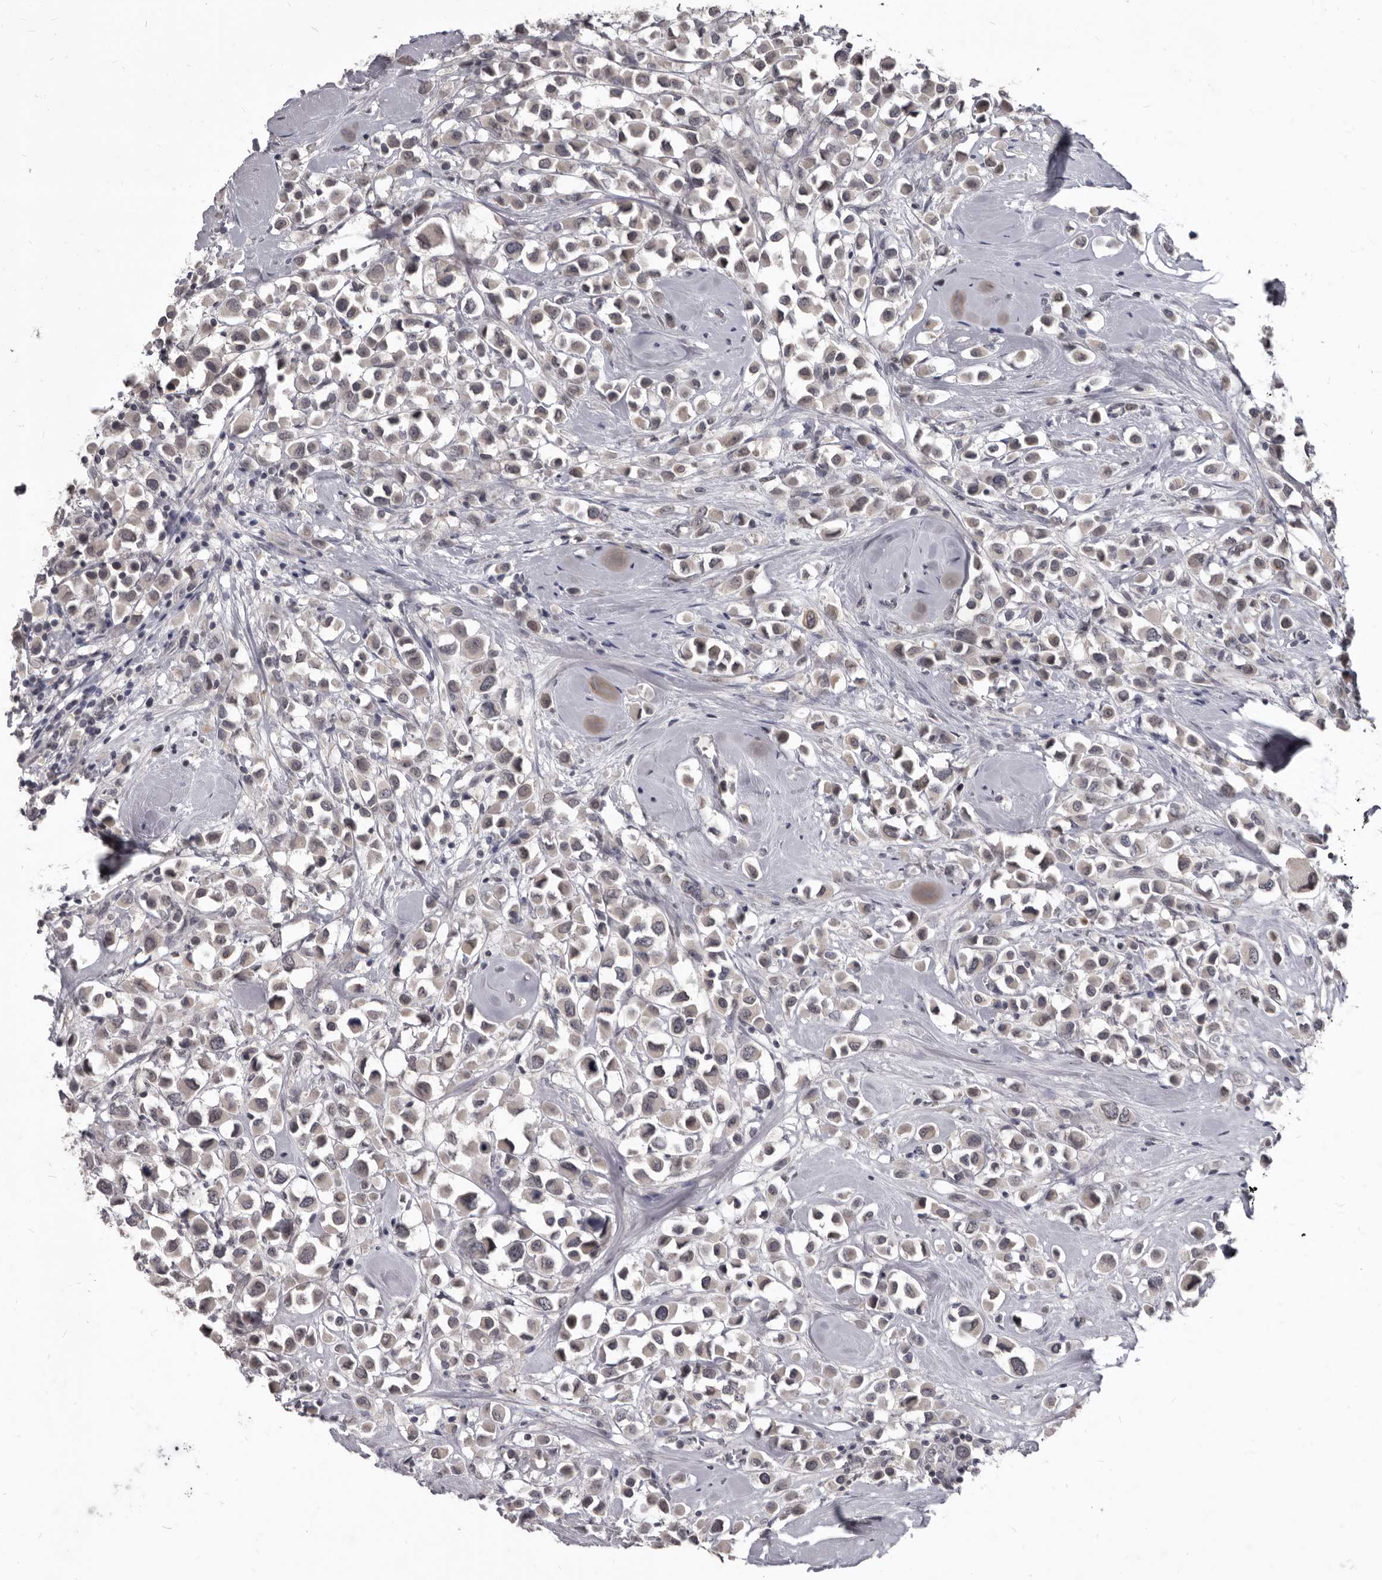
{"staining": {"intensity": "negative", "quantity": "none", "location": "none"}, "tissue": "breast cancer", "cell_type": "Tumor cells", "image_type": "cancer", "snomed": [{"axis": "morphology", "description": "Duct carcinoma"}, {"axis": "topography", "description": "Breast"}], "caption": "Immunohistochemical staining of human breast cancer (infiltrating ductal carcinoma) shows no significant positivity in tumor cells.", "gene": "SULT1E1", "patient": {"sex": "female", "age": 61}}